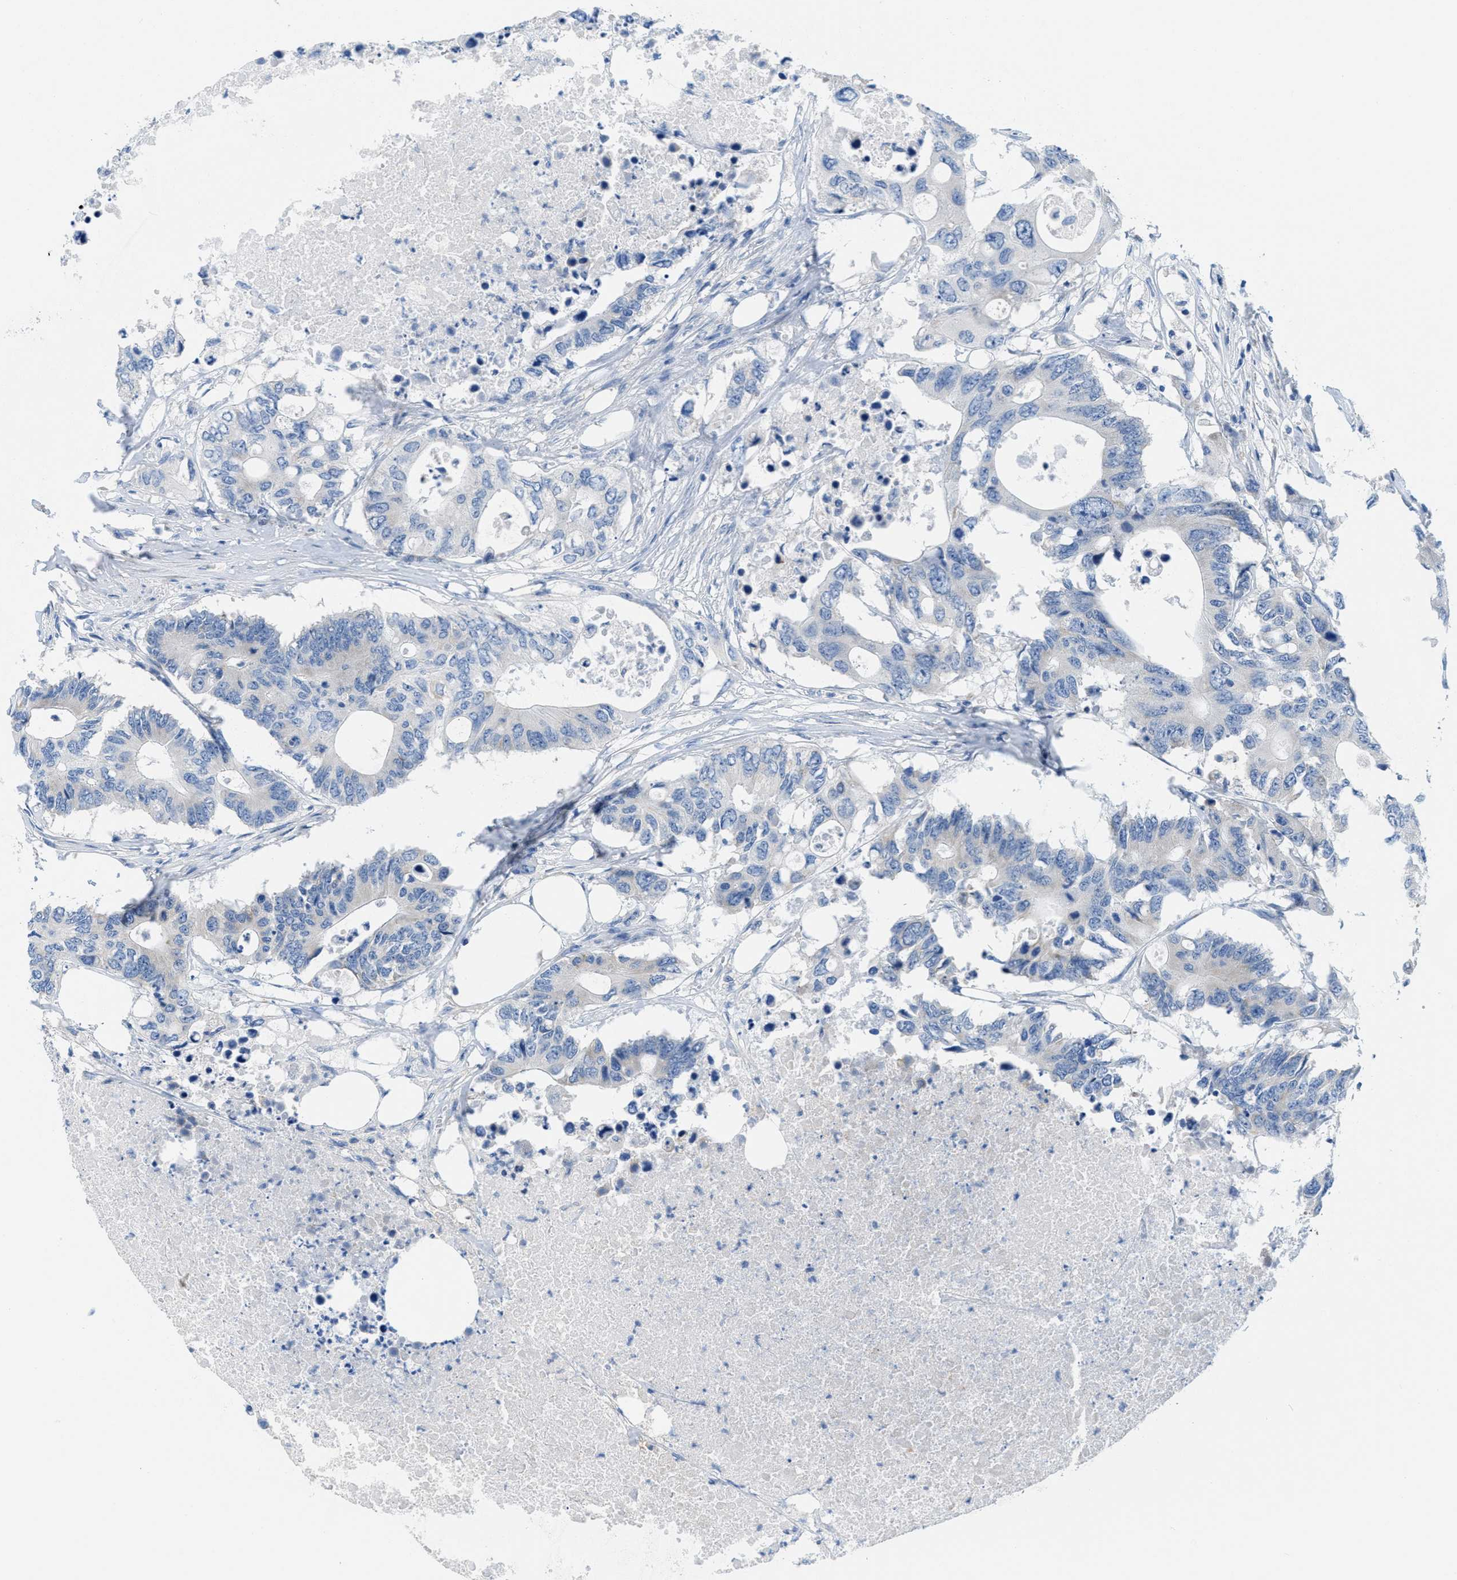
{"staining": {"intensity": "negative", "quantity": "none", "location": "none"}, "tissue": "colorectal cancer", "cell_type": "Tumor cells", "image_type": "cancer", "snomed": [{"axis": "morphology", "description": "Adenocarcinoma, NOS"}, {"axis": "topography", "description": "Colon"}], "caption": "The immunohistochemistry micrograph has no significant staining in tumor cells of colorectal adenocarcinoma tissue. Nuclei are stained in blue.", "gene": "PTDSS1", "patient": {"sex": "male", "age": 71}}